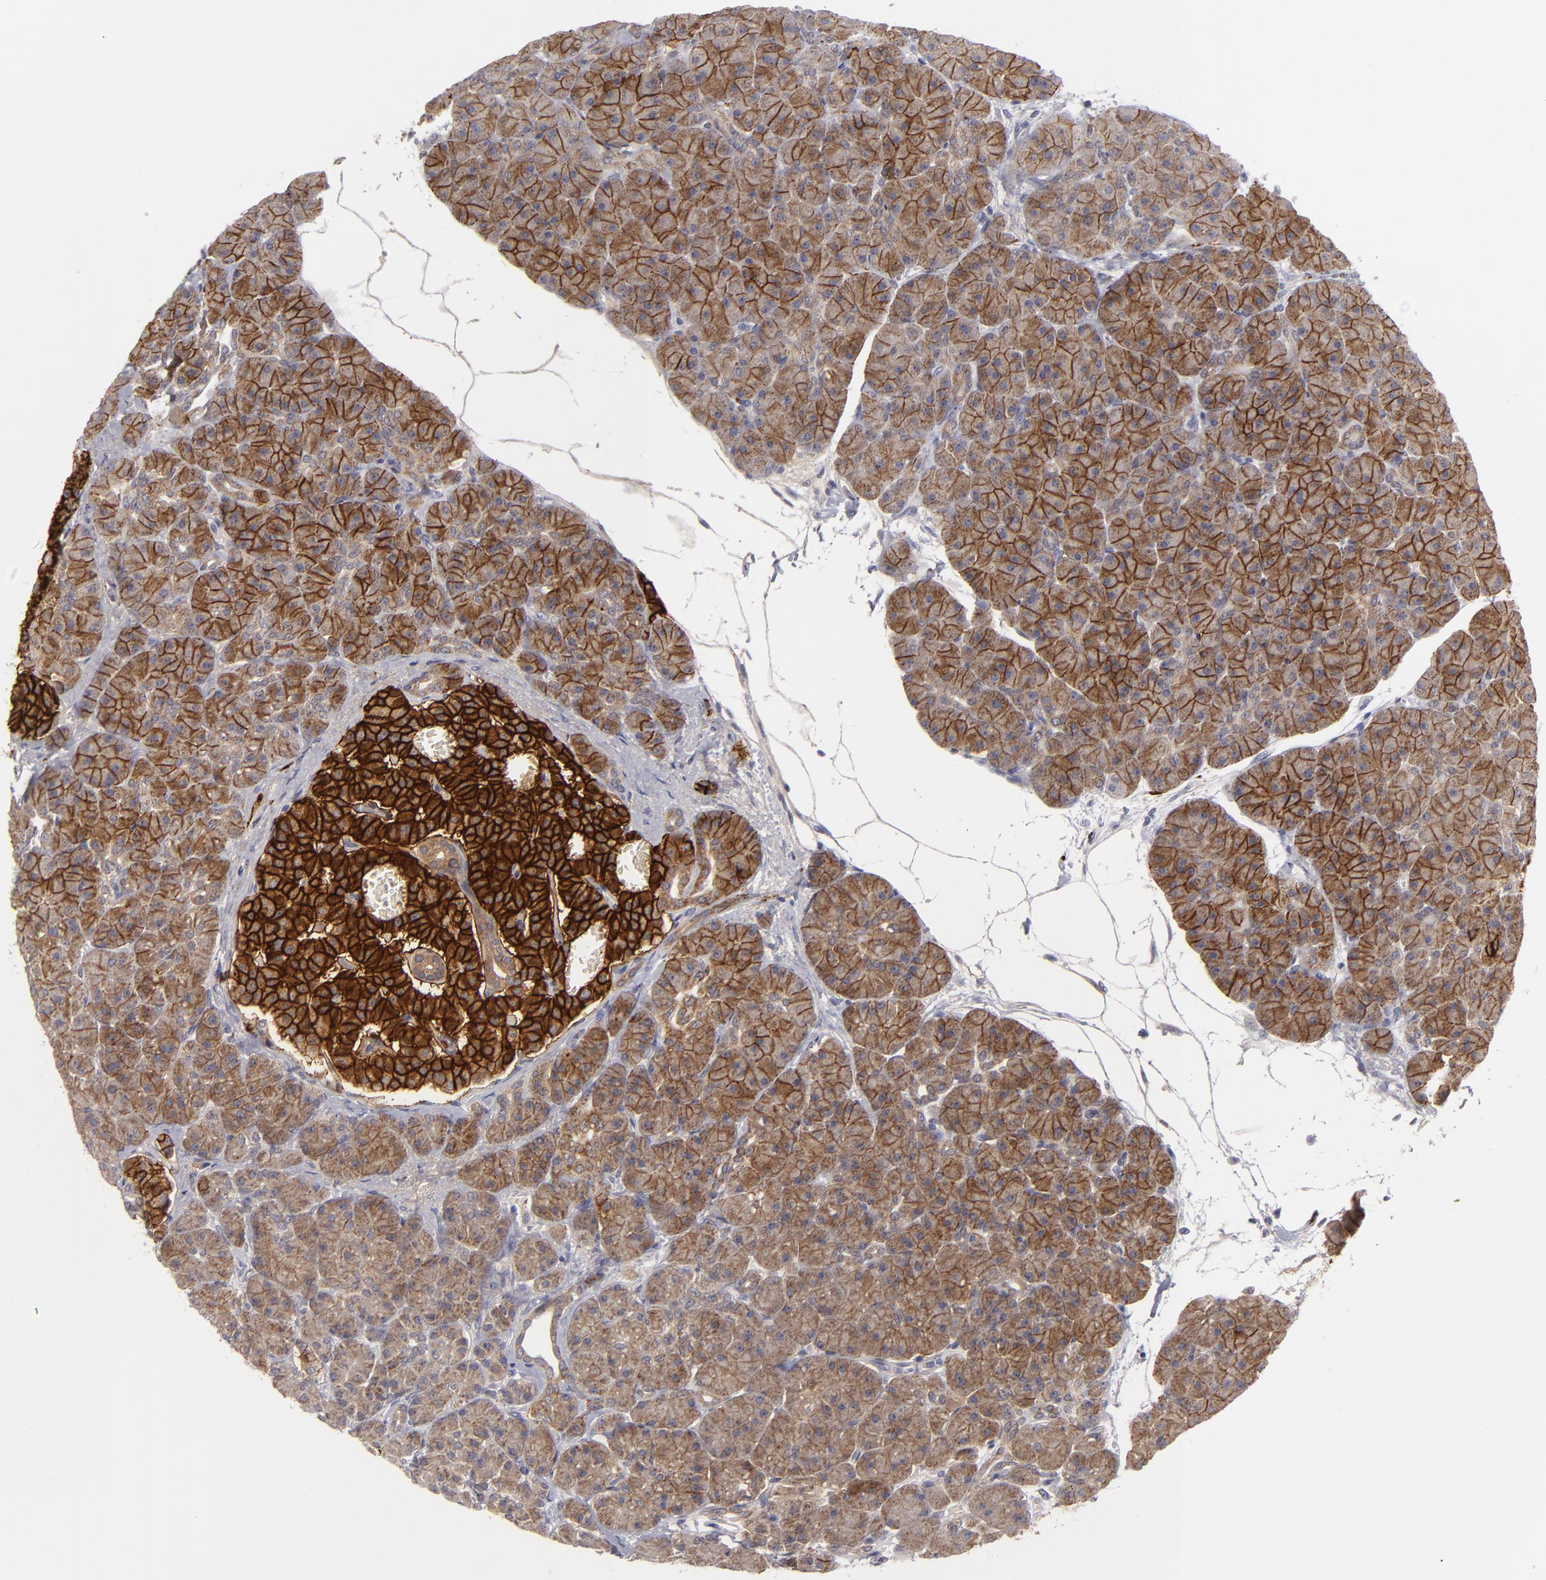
{"staining": {"intensity": "weak", "quantity": ">75%", "location": "cytoplasmic/membranous"}, "tissue": "pancreas", "cell_type": "Exocrine glandular cells", "image_type": "normal", "snomed": [{"axis": "morphology", "description": "Normal tissue, NOS"}, {"axis": "topography", "description": "Pancreas"}], "caption": "Immunohistochemical staining of normal human pancreas displays weak cytoplasmic/membranous protein positivity in approximately >75% of exocrine glandular cells.", "gene": "ALCAM", "patient": {"sex": "male", "age": 66}}